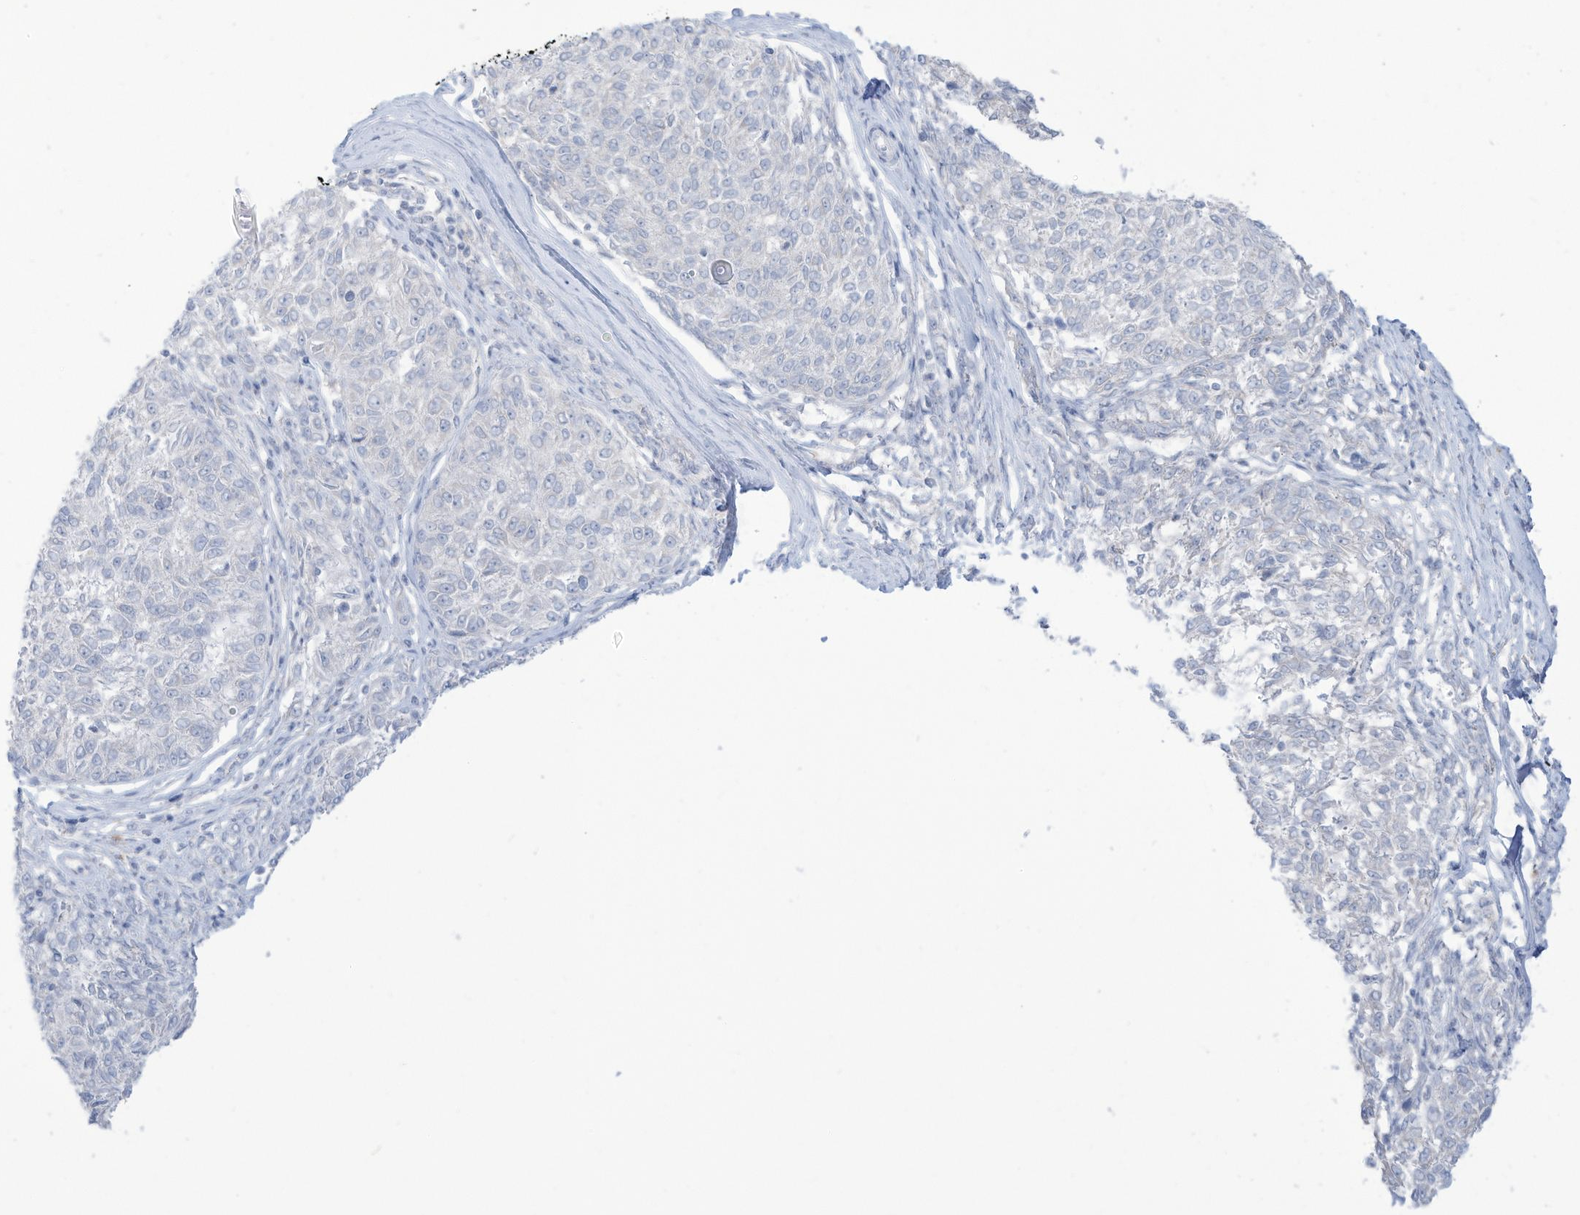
{"staining": {"intensity": "negative", "quantity": "none", "location": "none"}, "tissue": "melanoma", "cell_type": "Tumor cells", "image_type": "cancer", "snomed": [{"axis": "morphology", "description": "Malignant melanoma, NOS"}, {"axis": "topography", "description": "Skin"}], "caption": "Image shows no protein expression in tumor cells of malignant melanoma tissue.", "gene": "OGT", "patient": {"sex": "female", "age": 72}}